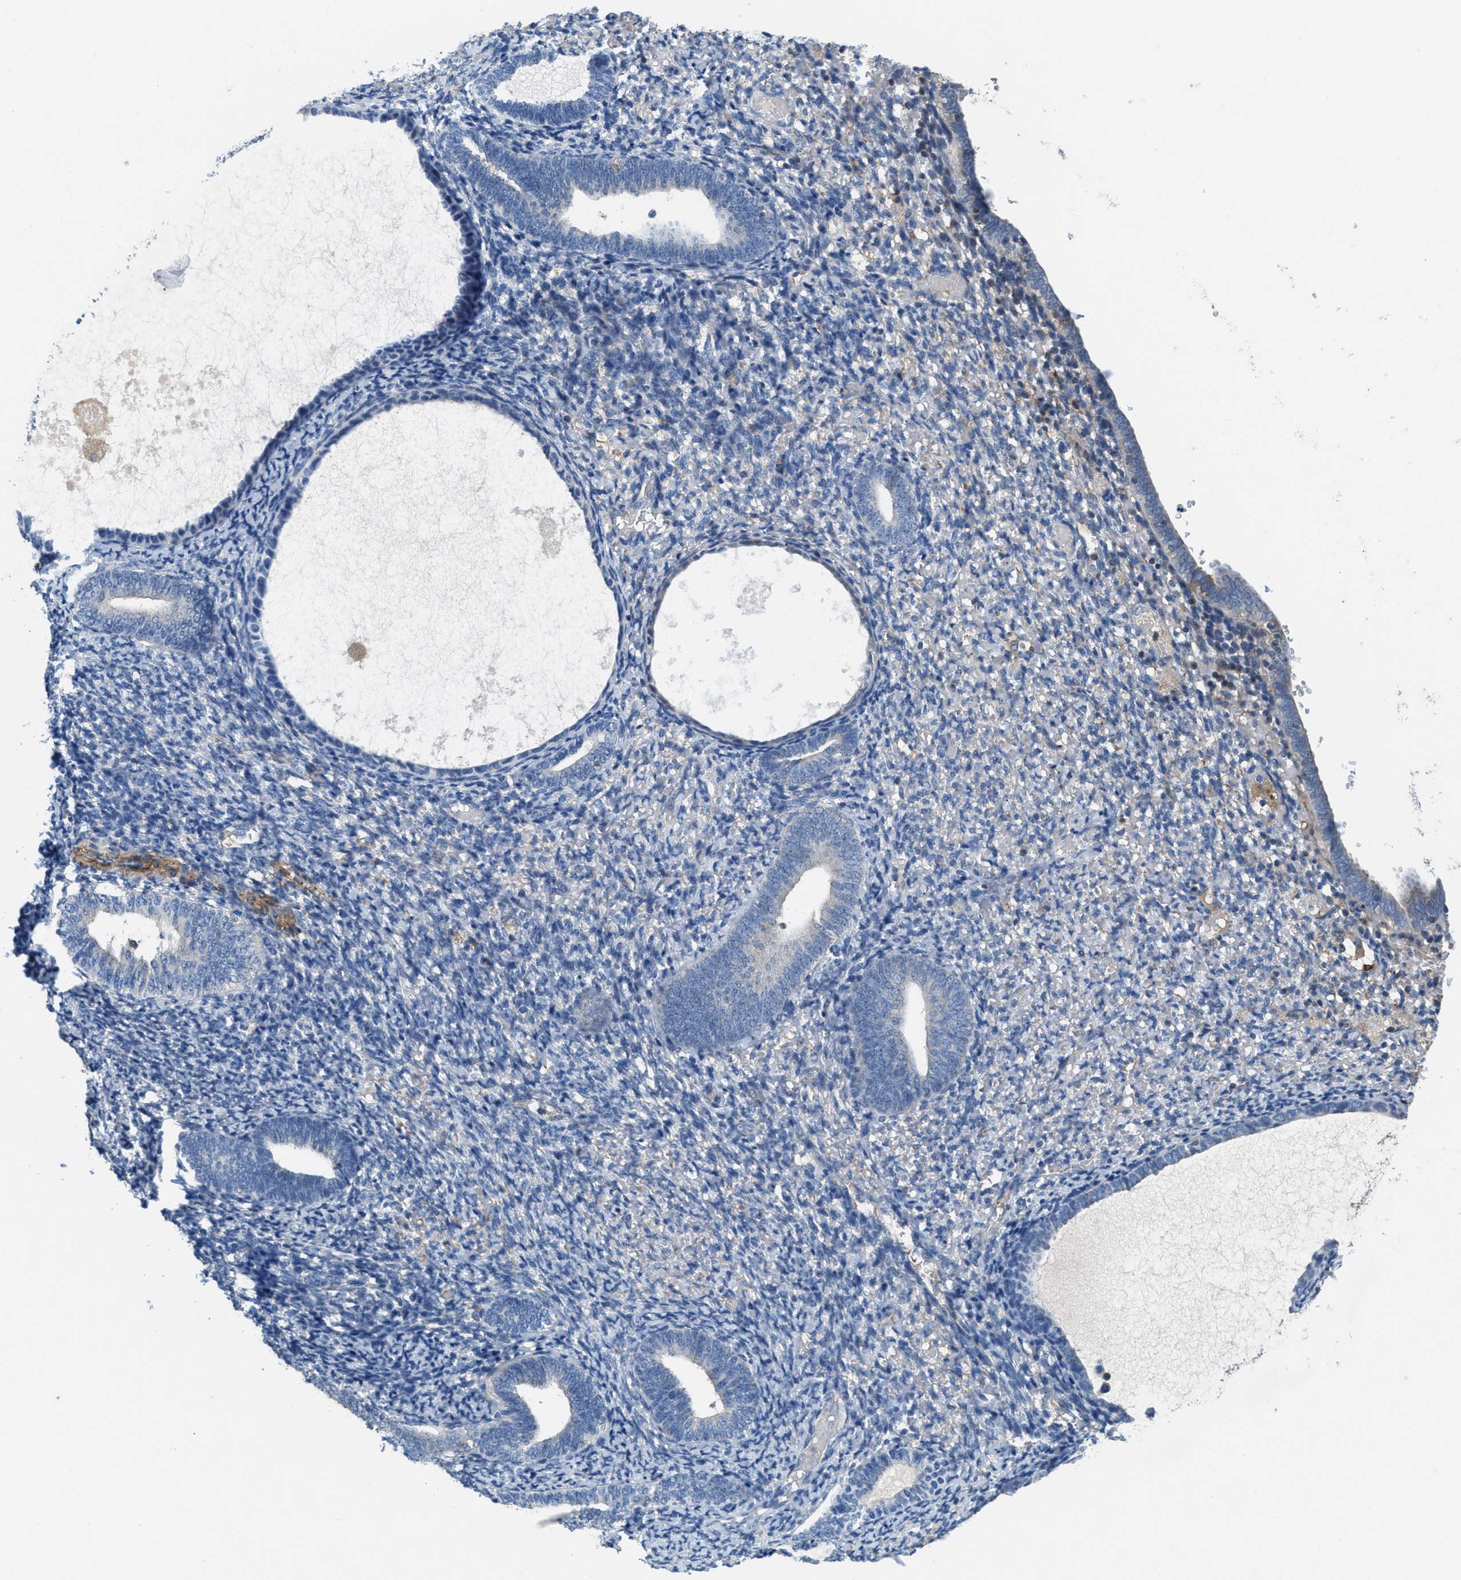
{"staining": {"intensity": "negative", "quantity": "none", "location": "none"}, "tissue": "endometrium", "cell_type": "Glandular cells", "image_type": "normal", "snomed": [{"axis": "morphology", "description": "Normal tissue, NOS"}, {"axis": "topography", "description": "Endometrium"}], "caption": "This photomicrograph is of unremarkable endometrium stained with immunohistochemistry (IHC) to label a protein in brown with the nuclei are counter-stained blue. There is no positivity in glandular cells. (Brightfield microscopy of DAB (3,3'-diaminobenzidine) immunohistochemistry at high magnification).", "gene": "DGKE", "patient": {"sex": "female", "age": 66}}